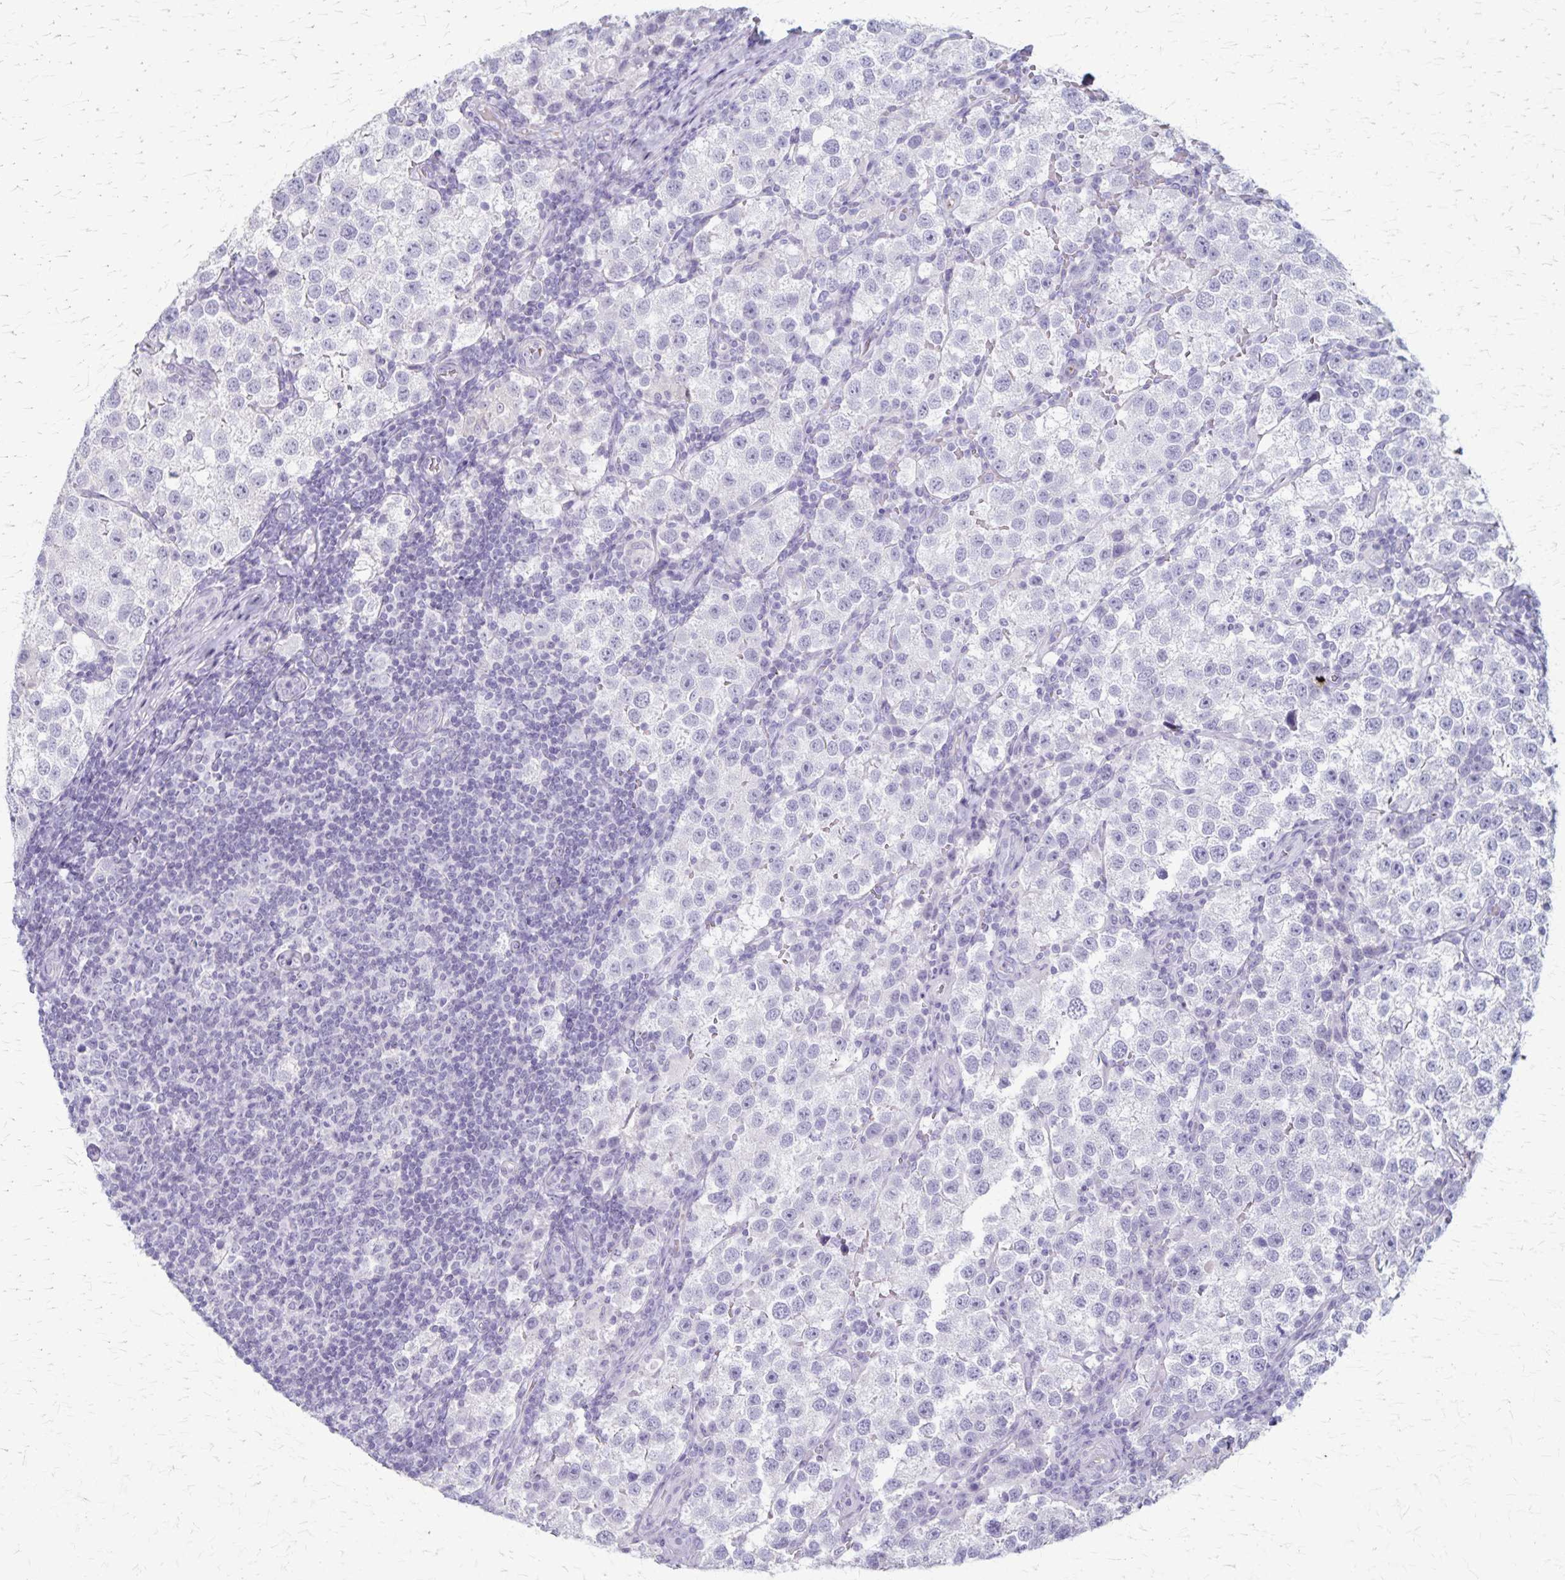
{"staining": {"intensity": "negative", "quantity": "none", "location": "none"}, "tissue": "testis cancer", "cell_type": "Tumor cells", "image_type": "cancer", "snomed": [{"axis": "morphology", "description": "Seminoma, NOS"}, {"axis": "topography", "description": "Testis"}], "caption": "The micrograph exhibits no significant staining in tumor cells of testis cancer.", "gene": "RASL10B", "patient": {"sex": "male", "age": 37}}